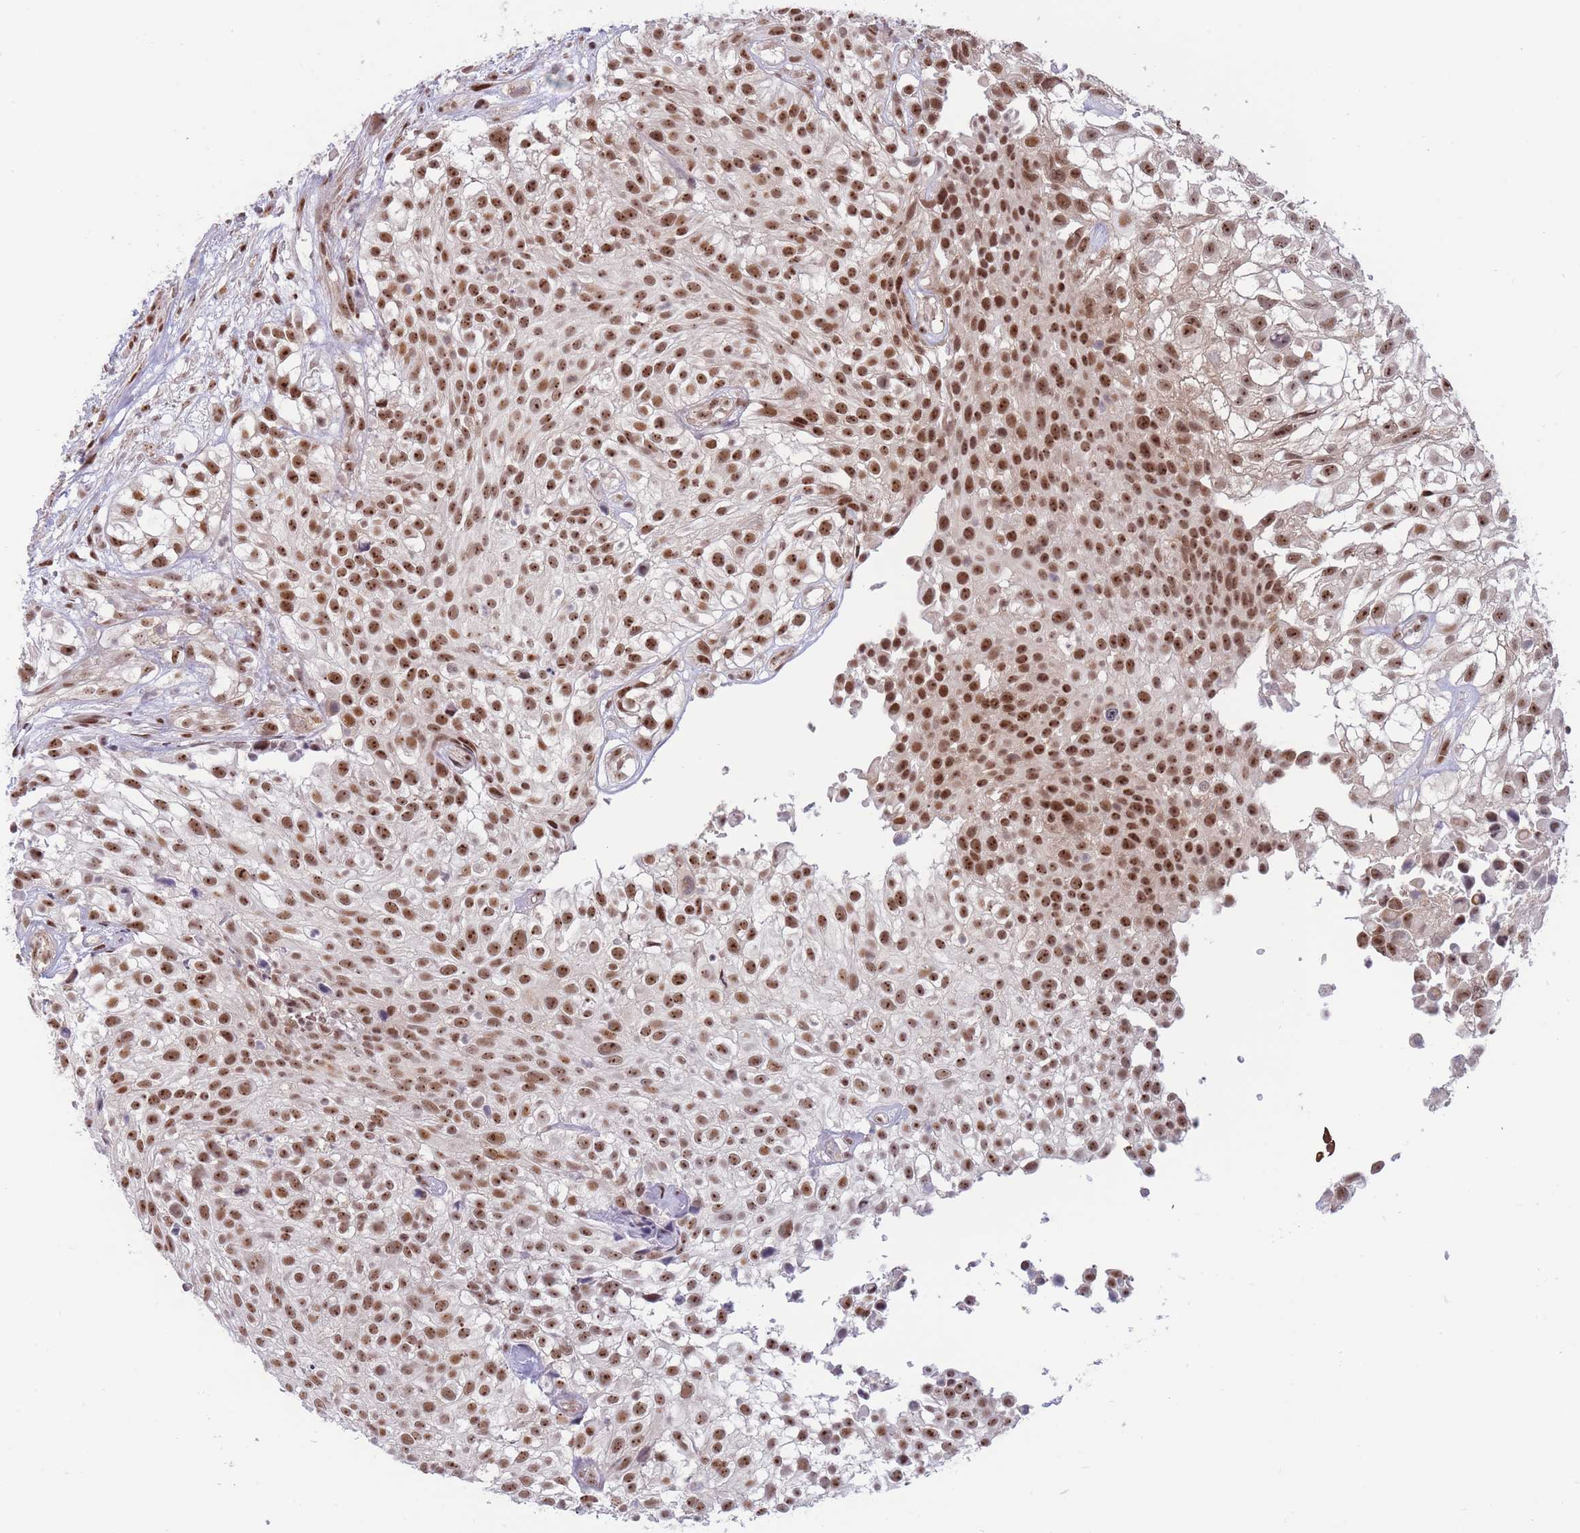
{"staining": {"intensity": "moderate", "quantity": ">75%", "location": "nuclear"}, "tissue": "urothelial cancer", "cell_type": "Tumor cells", "image_type": "cancer", "snomed": [{"axis": "morphology", "description": "Urothelial carcinoma, High grade"}, {"axis": "topography", "description": "Urinary bladder"}], "caption": "A high-resolution image shows immunohistochemistry (IHC) staining of urothelial carcinoma (high-grade), which reveals moderate nuclear expression in about >75% of tumor cells.", "gene": "TARBP2", "patient": {"sex": "male", "age": 56}}